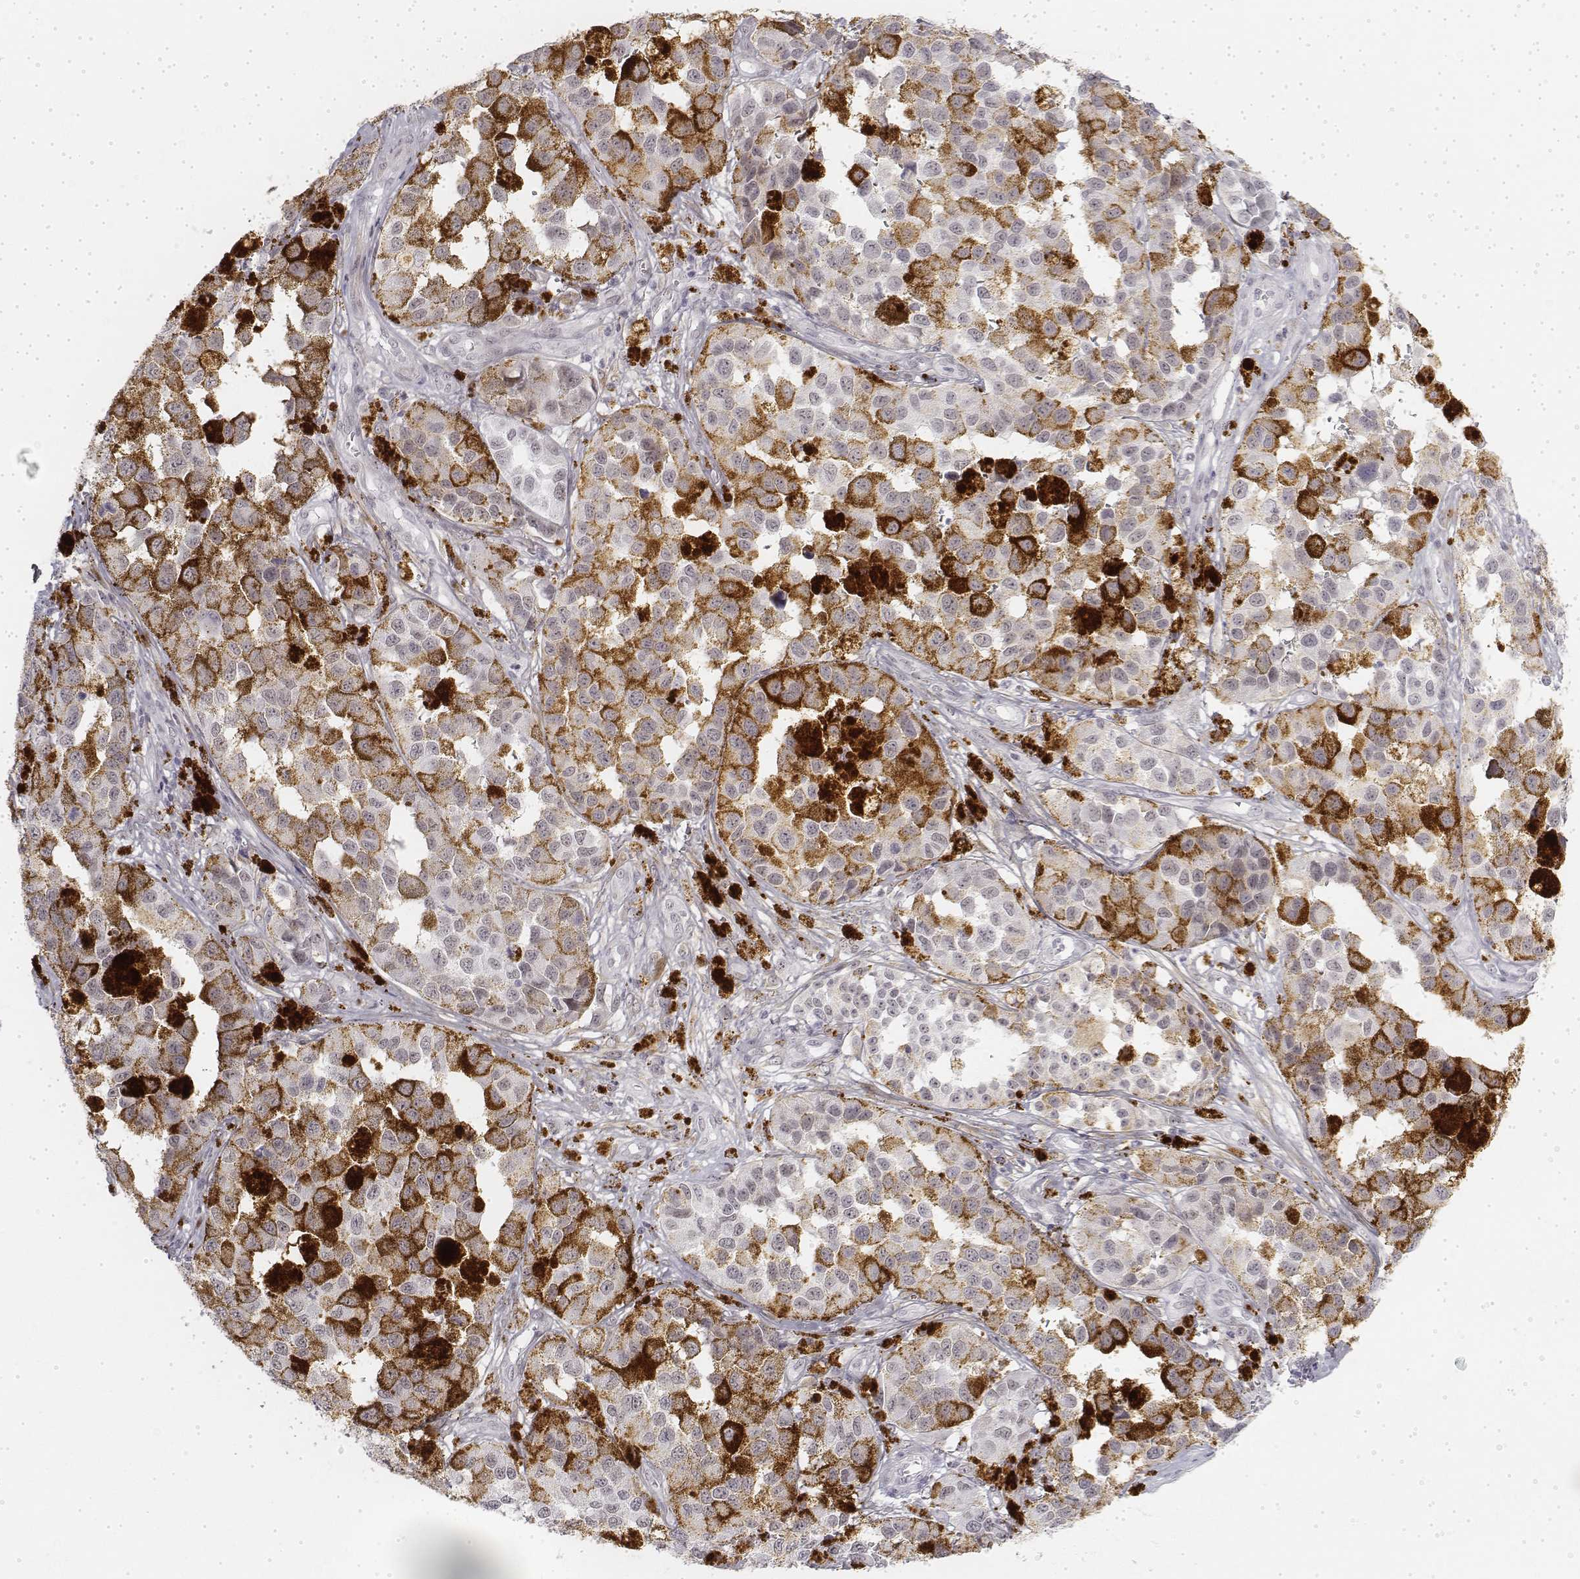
{"staining": {"intensity": "negative", "quantity": "none", "location": "none"}, "tissue": "melanoma", "cell_type": "Tumor cells", "image_type": "cancer", "snomed": [{"axis": "morphology", "description": "Malignant melanoma, NOS"}, {"axis": "topography", "description": "Skin"}], "caption": "Immunohistochemical staining of human malignant melanoma displays no significant expression in tumor cells.", "gene": "KRT84", "patient": {"sex": "female", "age": 58}}